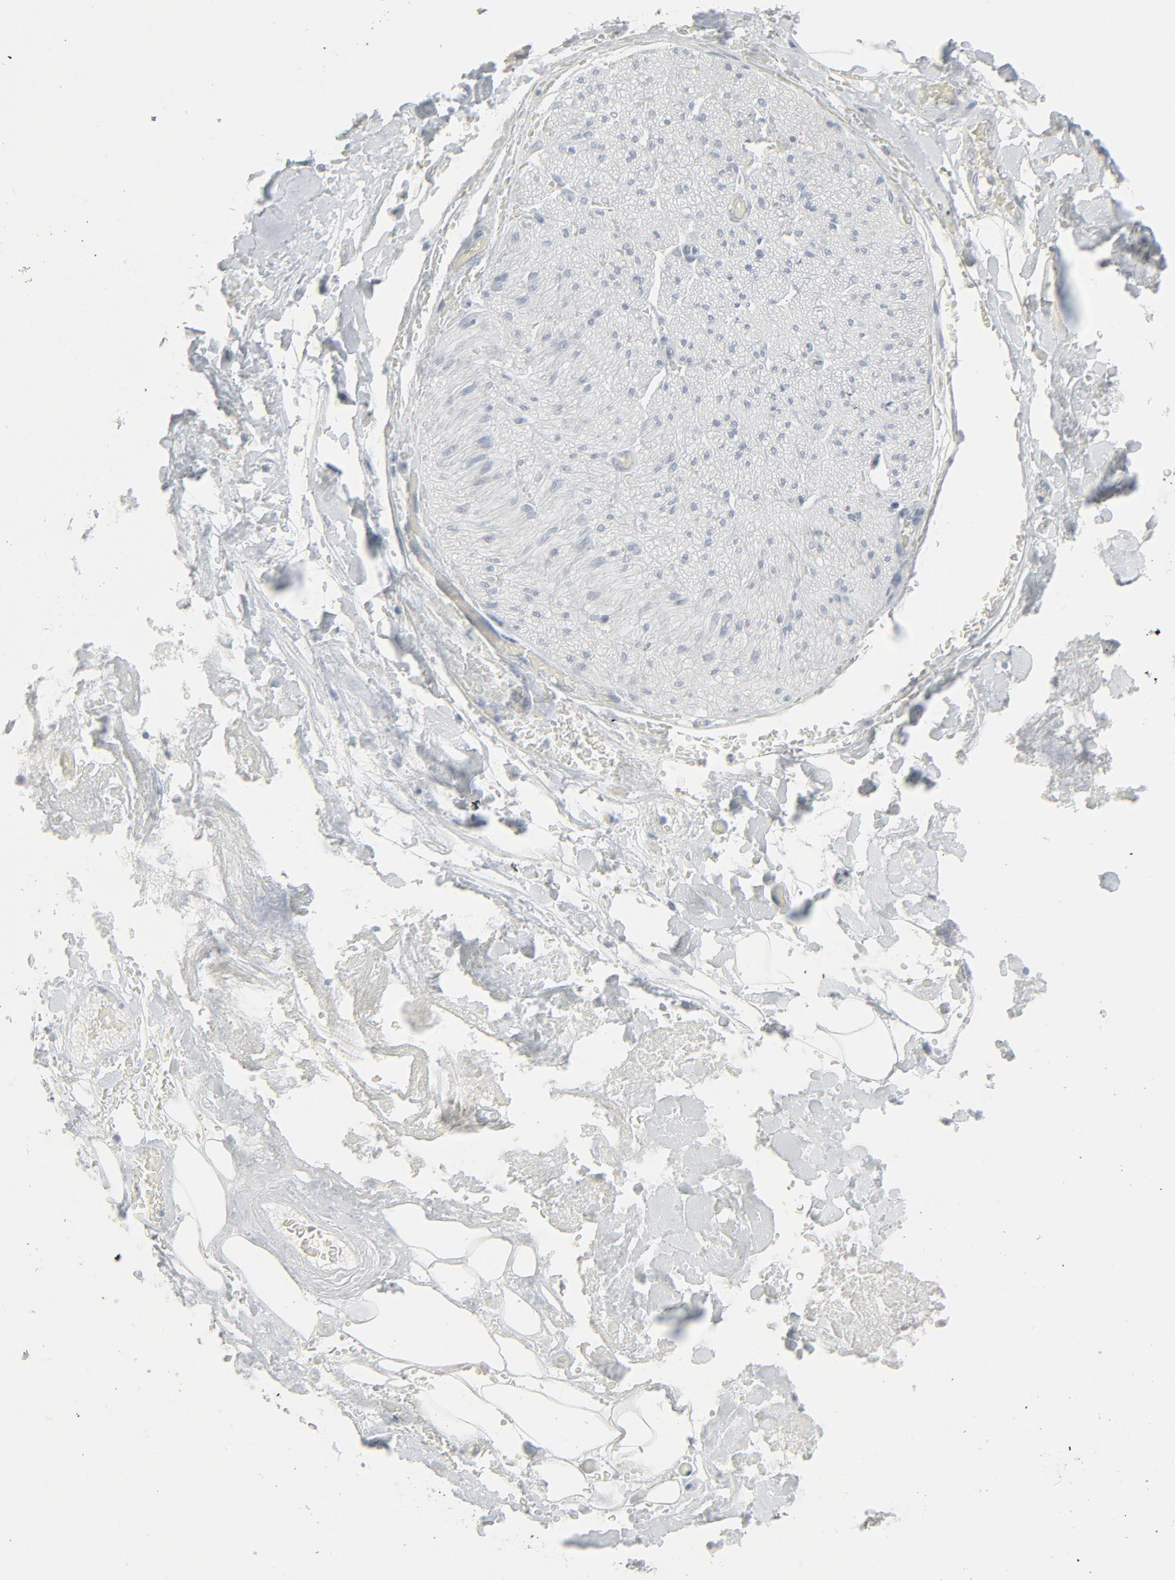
{"staining": {"intensity": "negative", "quantity": "none", "location": "none"}, "tissue": "adipose tissue", "cell_type": "Adipocytes", "image_type": "normal", "snomed": [{"axis": "morphology", "description": "Normal tissue, NOS"}, {"axis": "morphology", "description": "Cholangiocarcinoma"}, {"axis": "topography", "description": "Liver"}, {"axis": "topography", "description": "Peripheral nerve tissue"}], "caption": "IHC of normal human adipose tissue displays no staining in adipocytes.", "gene": "FGFR3", "patient": {"sex": "male", "age": 50}}